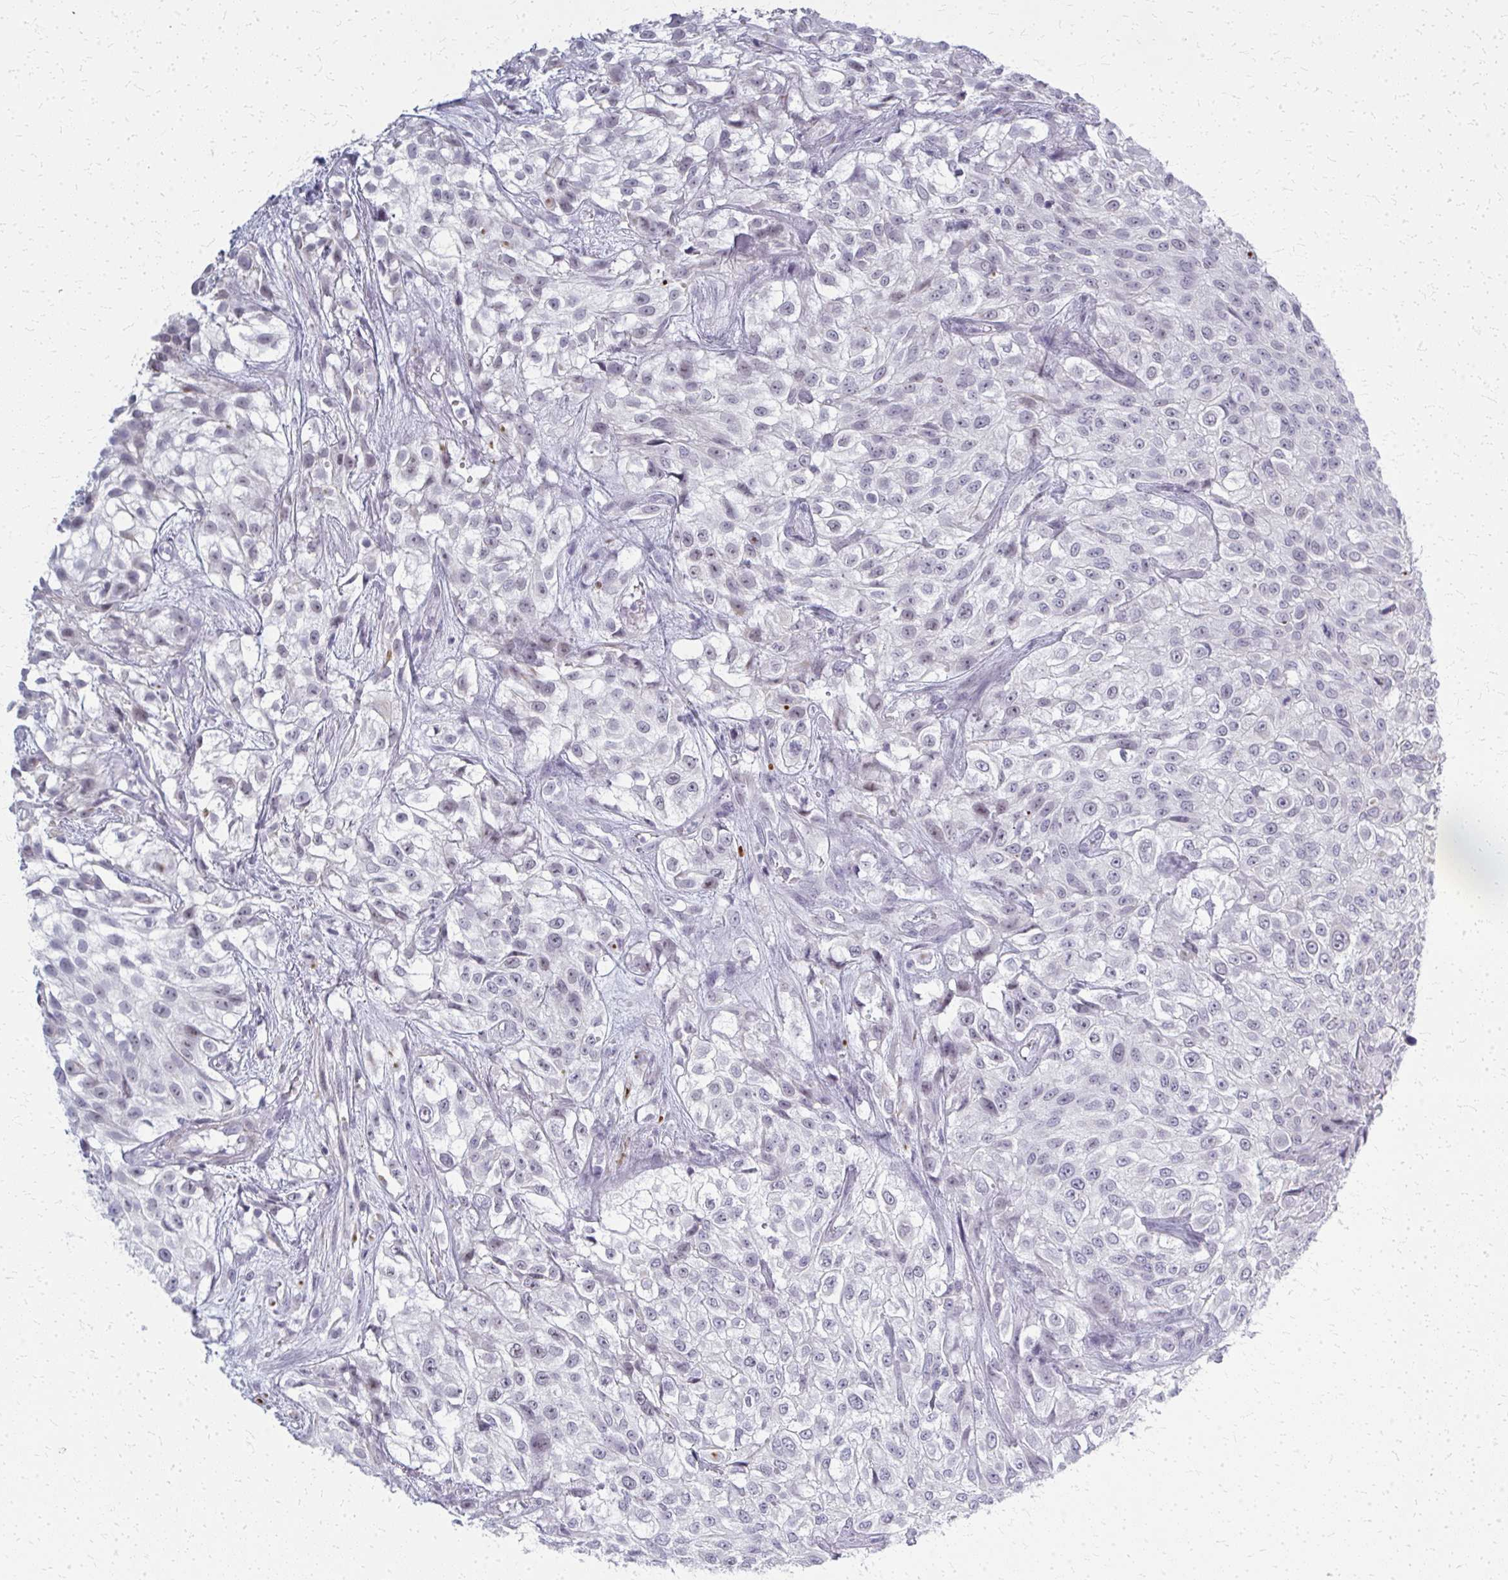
{"staining": {"intensity": "negative", "quantity": "none", "location": "none"}, "tissue": "urothelial cancer", "cell_type": "Tumor cells", "image_type": "cancer", "snomed": [{"axis": "morphology", "description": "Urothelial carcinoma, High grade"}, {"axis": "topography", "description": "Urinary bladder"}], "caption": "Photomicrograph shows no protein expression in tumor cells of high-grade urothelial carcinoma tissue.", "gene": "CASQ2", "patient": {"sex": "male", "age": 56}}